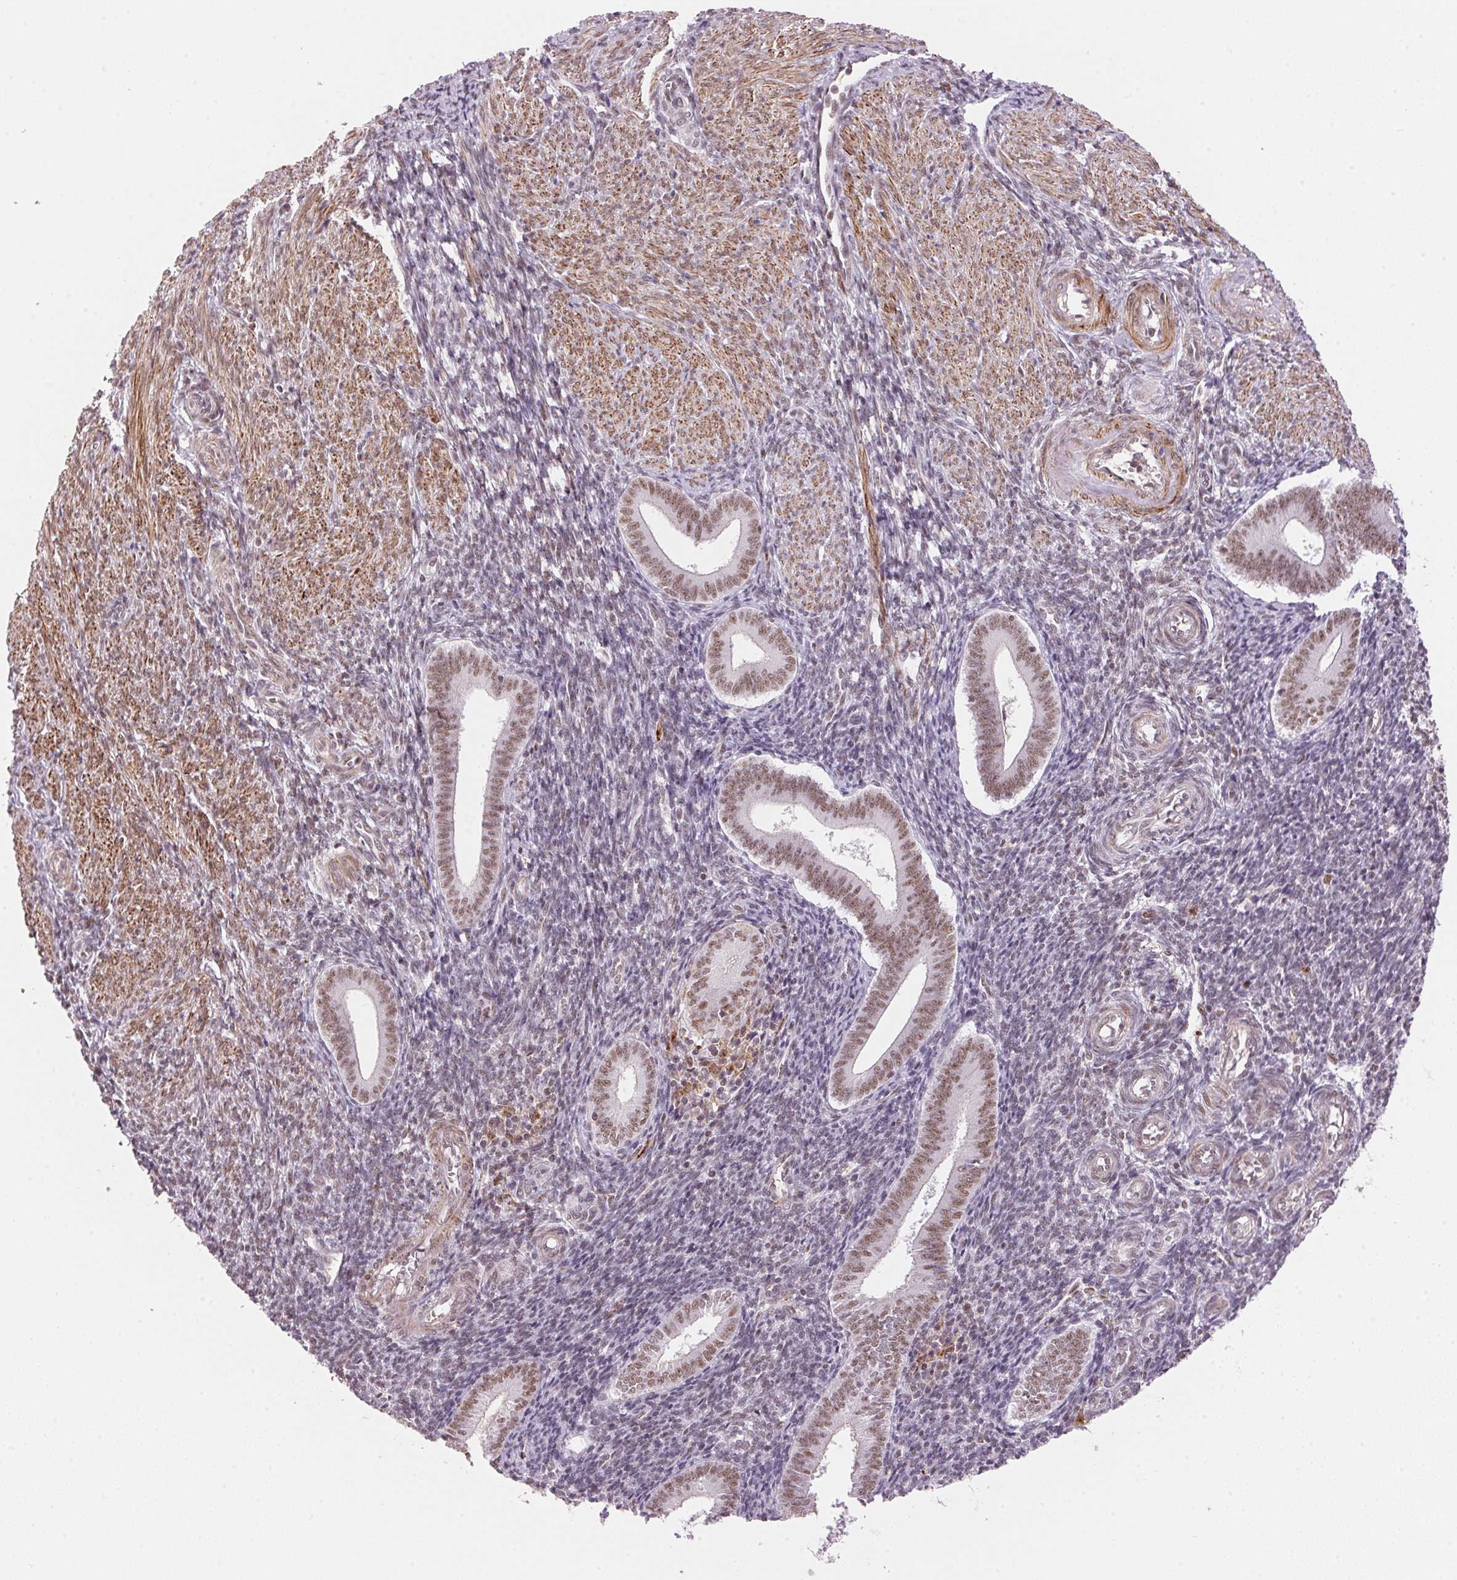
{"staining": {"intensity": "moderate", "quantity": "<25%", "location": "nuclear"}, "tissue": "endometrium", "cell_type": "Cells in endometrial stroma", "image_type": "normal", "snomed": [{"axis": "morphology", "description": "Normal tissue, NOS"}, {"axis": "topography", "description": "Endometrium"}], "caption": "DAB (3,3'-diaminobenzidine) immunohistochemical staining of benign endometrium shows moderate nuclear protein expression in about <25% of cells in endometrial stroma.", "gene": "HNRNPDL", "patient": {"sex": "female", "age": 25}}